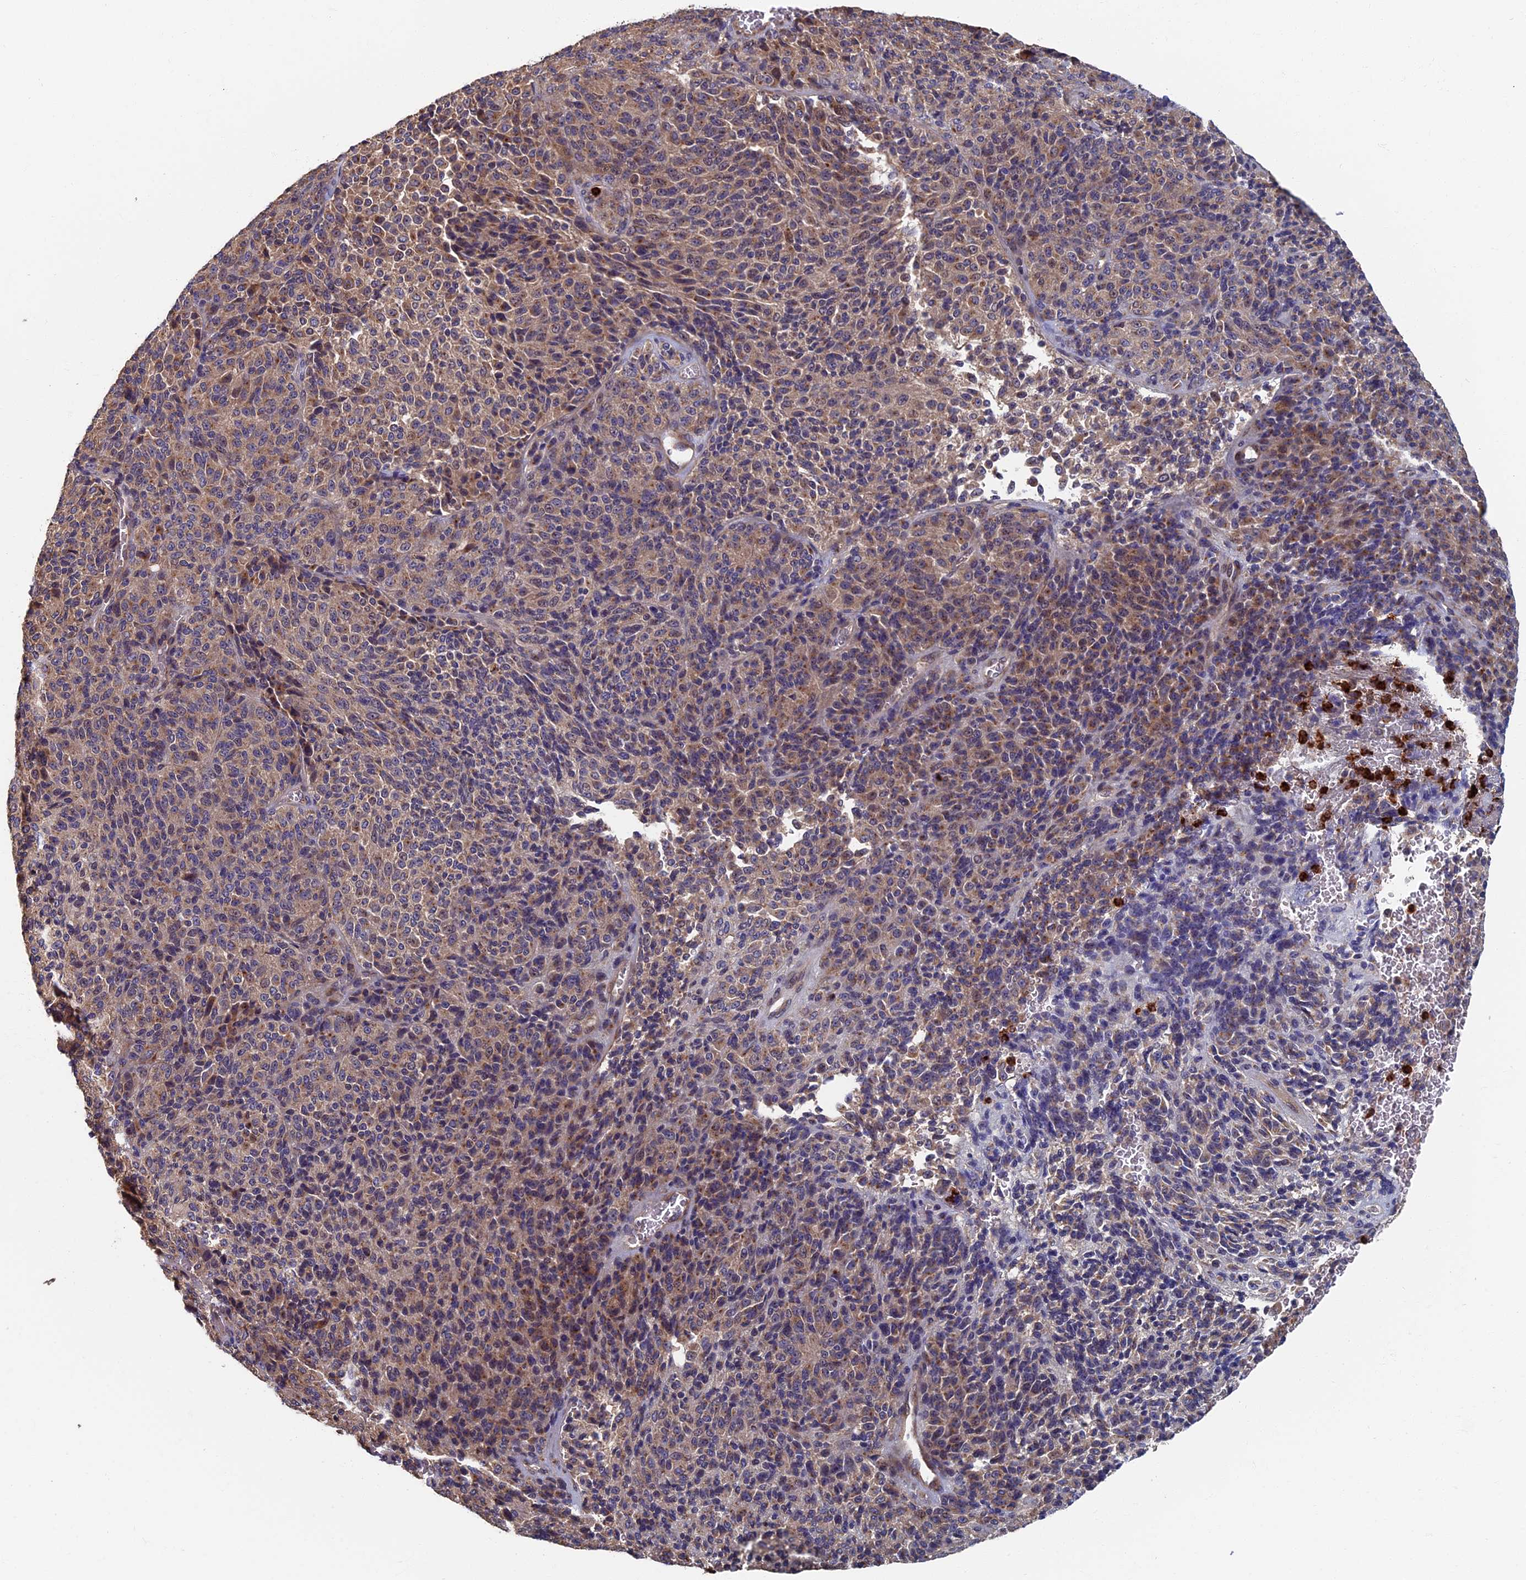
{"staining": {"intensity": "weak", "quantity": "<25%", "location": "cytoplasmic/membranous"}, "tissue": "melanoma", "cell_type": "Tumor cells", "image_type": "cancer", "snomed": [{"axis": "morphology", "description": "Malignant melanoma, Metastatic site"}, {"axis": "topography", "description": "Brain"}], "caption": "This photomicrograph is of malignant melanoma (metastatic site) stained with immunohistochemistry (IHC) to label a protein in brown with the nuclei are counter-stained blue. There is no staining in tumor cells. Brightfield microscopy of IHC stained with DAB (3,3'-diaminobenzidine) (brown) and hematoxylin (blue), captured at high magnification.", "gene": "TNK2", "patient": {"sex": "female", "age": 56}}